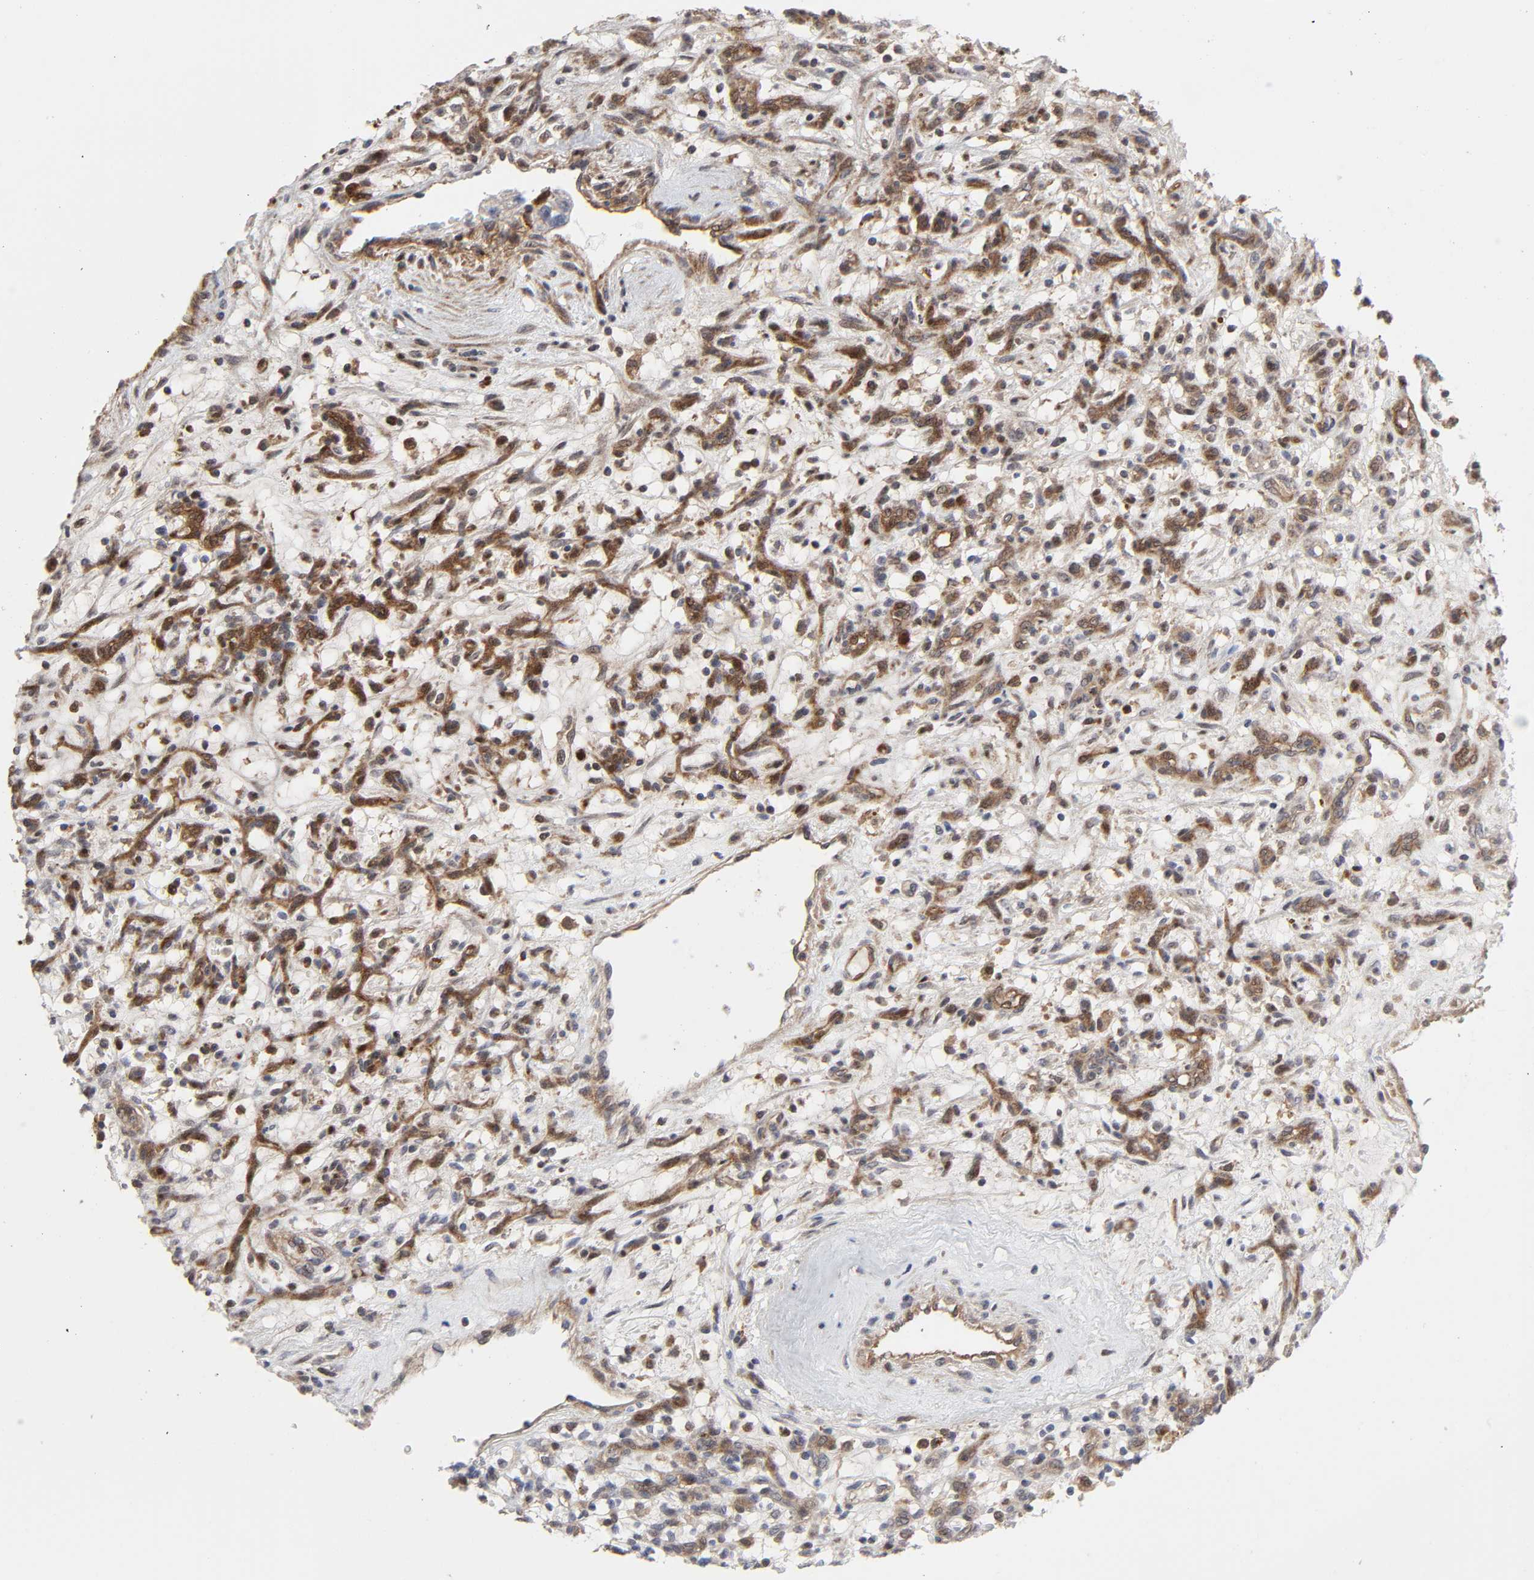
{"staining": {"intensity": "moderate", "quantity": "25%-75%", "location": "cytoplasmic/membranous,nuclear"}, "tissue": "renal cancer", "cell_type": "Tumor cells", "image_type": "cancer", "snomed": [{"axis": "morphology", "description": "Adenocarcinoma, NOS"}, {"axis": "topography", "description": "Kidney"}], "caption": "The photomicrograph exhibits a brown stain indicating the presence of a protein in the cytoplasmic/membranous and nuclear of tumor cells in renal adenocarcinoma.", "gene": "CASP9", "patient": {"sex": "female", "age": 57}}